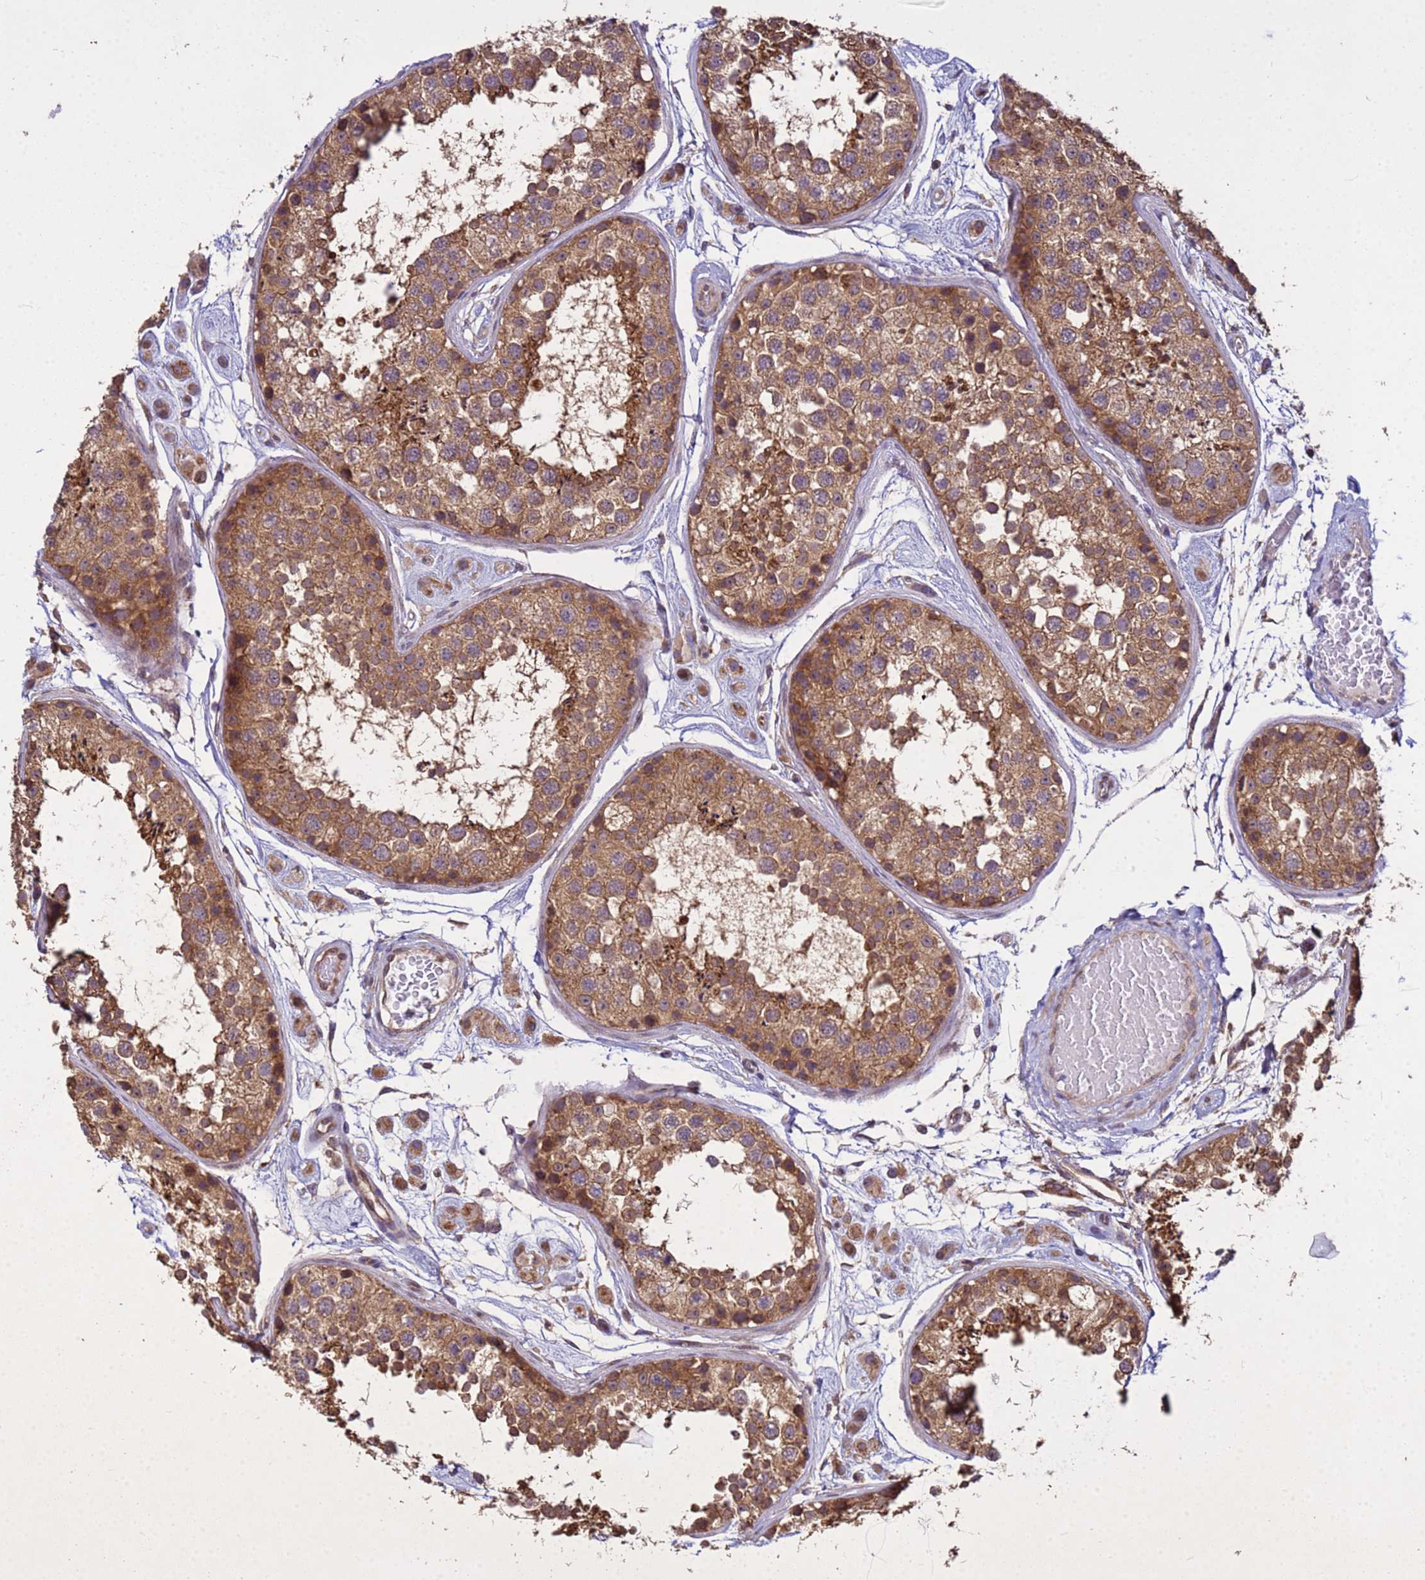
{"staining": {"intensity": "moderate", "quantity": ">75%", "location": "cytoplasmic/membranous"}, "tissue": "testis", "cell_type": "Cells in seminiferous ducts", "image_type": "normal", "snomed": [{"axis": "morphology", "description": "Normal tissue, NOS"}, {"axis": "topography", "description": "Testis"}], "caption": "Cells in seminiferous ducts show medium levels of moderate cytoplasmic/membranous positivity in about >75% of cells in unremarkable testis.", "gene": "P2RX7", "patient": {"sex": "male", "age": 25}}